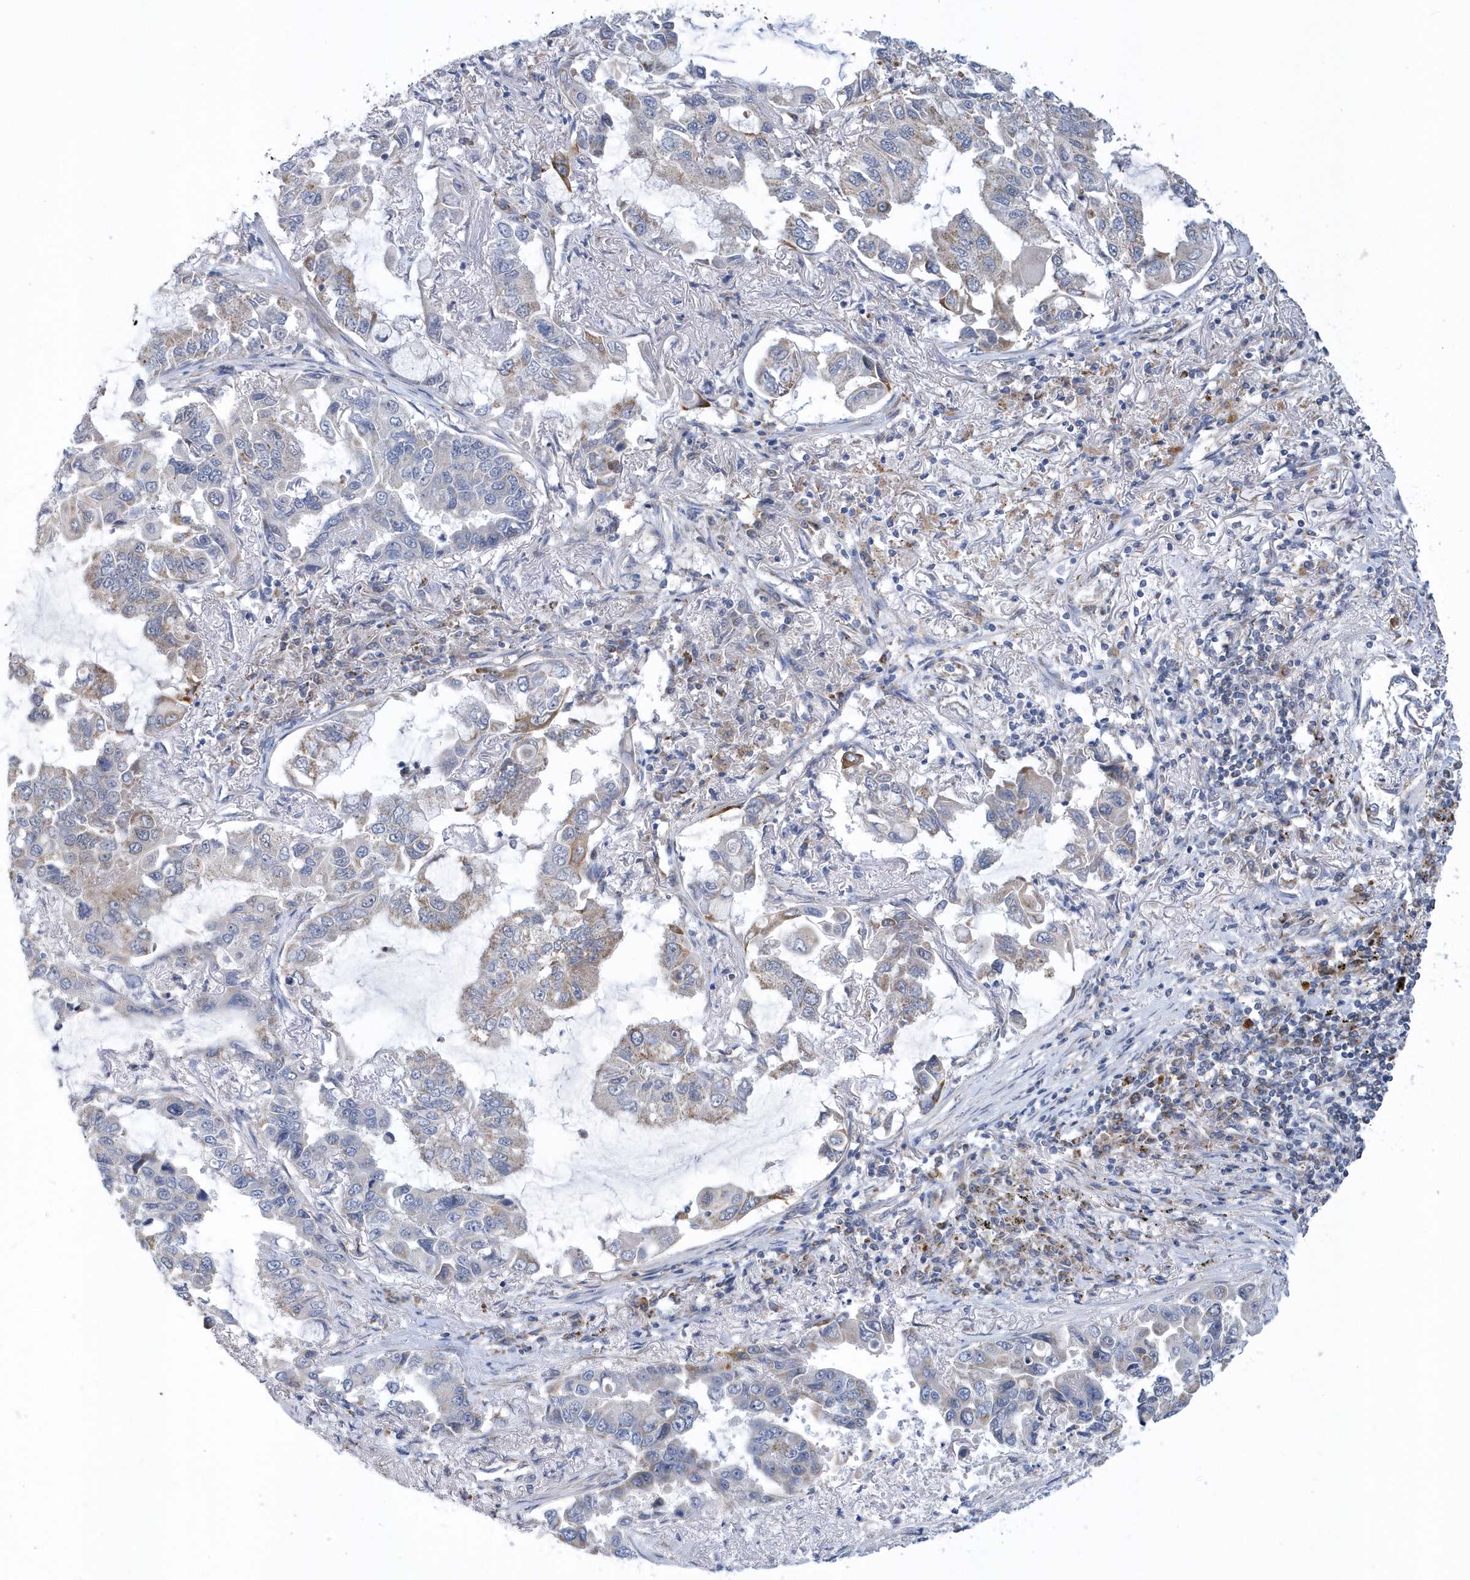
{"staining": {"intensity": "weak", "quantity": "<25%", "location": "cytoplasmic/membranous"}, "tissue": "lung cancer", "cell_type": "Tumor cells", "image_type": "cancer", "snomed": [{"axis": "morphology", "description": "Adenocarcinoma, NOS"}, {"axis": "topography", "description": "Lung"}], "caption": "An image of lung cancer (adenocarcinoma) stained for a protein exhibits no brown staining in tumor cells.", "gene": "VWA5B2", "patient": {"sex": "male", "age": 64}}